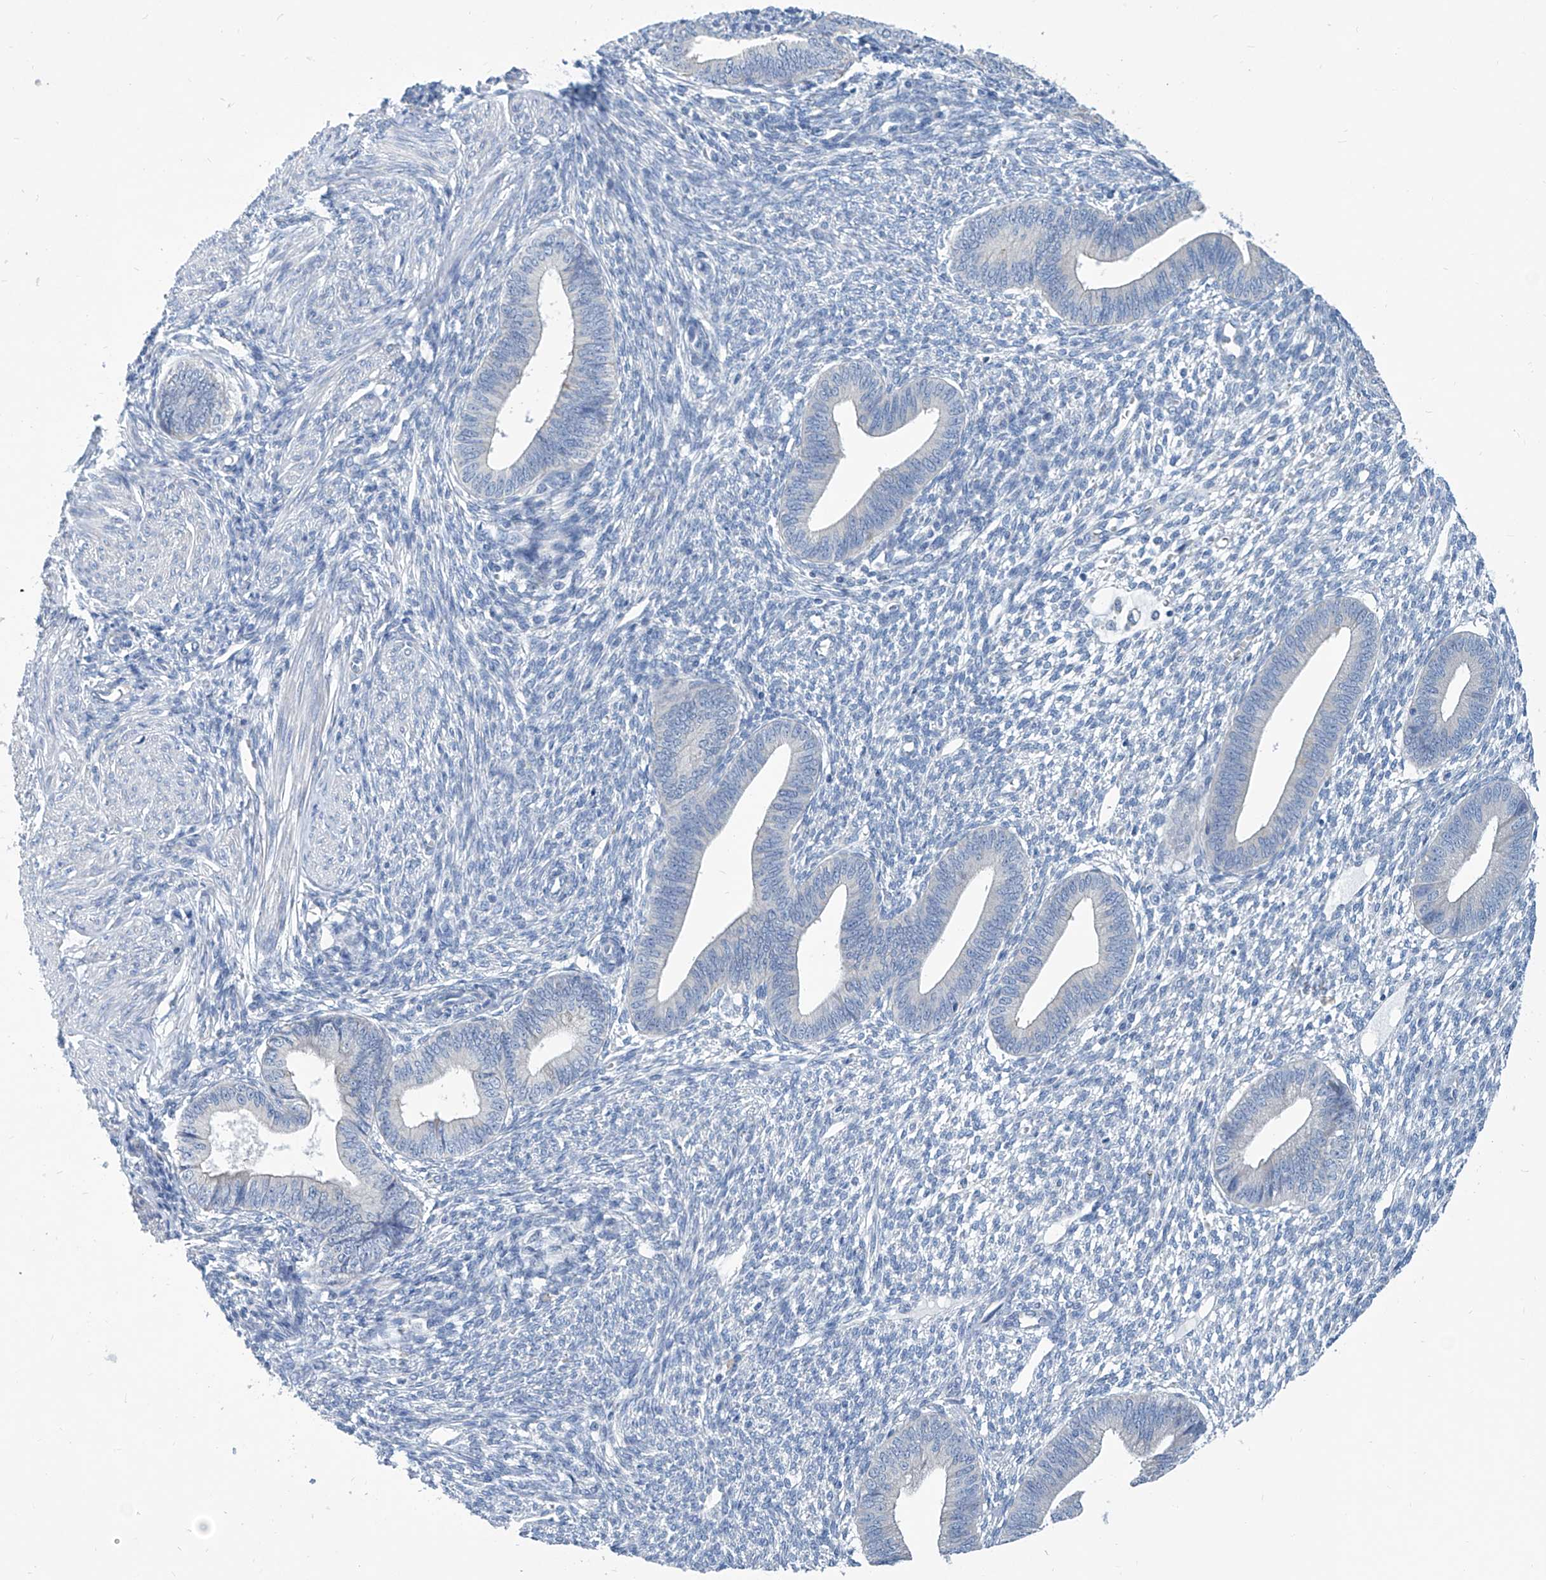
{"staining": {"intensity": "negative", "quantity": "none", "location": "none"}, "tissue": "endometrium", "cell_type": "Cells in endometrial stroma", "image_type": "normal", "snomed": [{"axis": "morphology", "description": "Normal tissue, NOS"}, {"axis": "topography", "description": "Endometrium"}], "caption": "Immunohistochemistry (IHC) of benign human endometrium displays no positivity in cells in endometrial stroma. (DAB (3,3'-diaminobenzidine) immunohistochemistry (IHC), high magnification).", "gene": "ZNF519", "patient": {"sex": "female", "age": 46}}